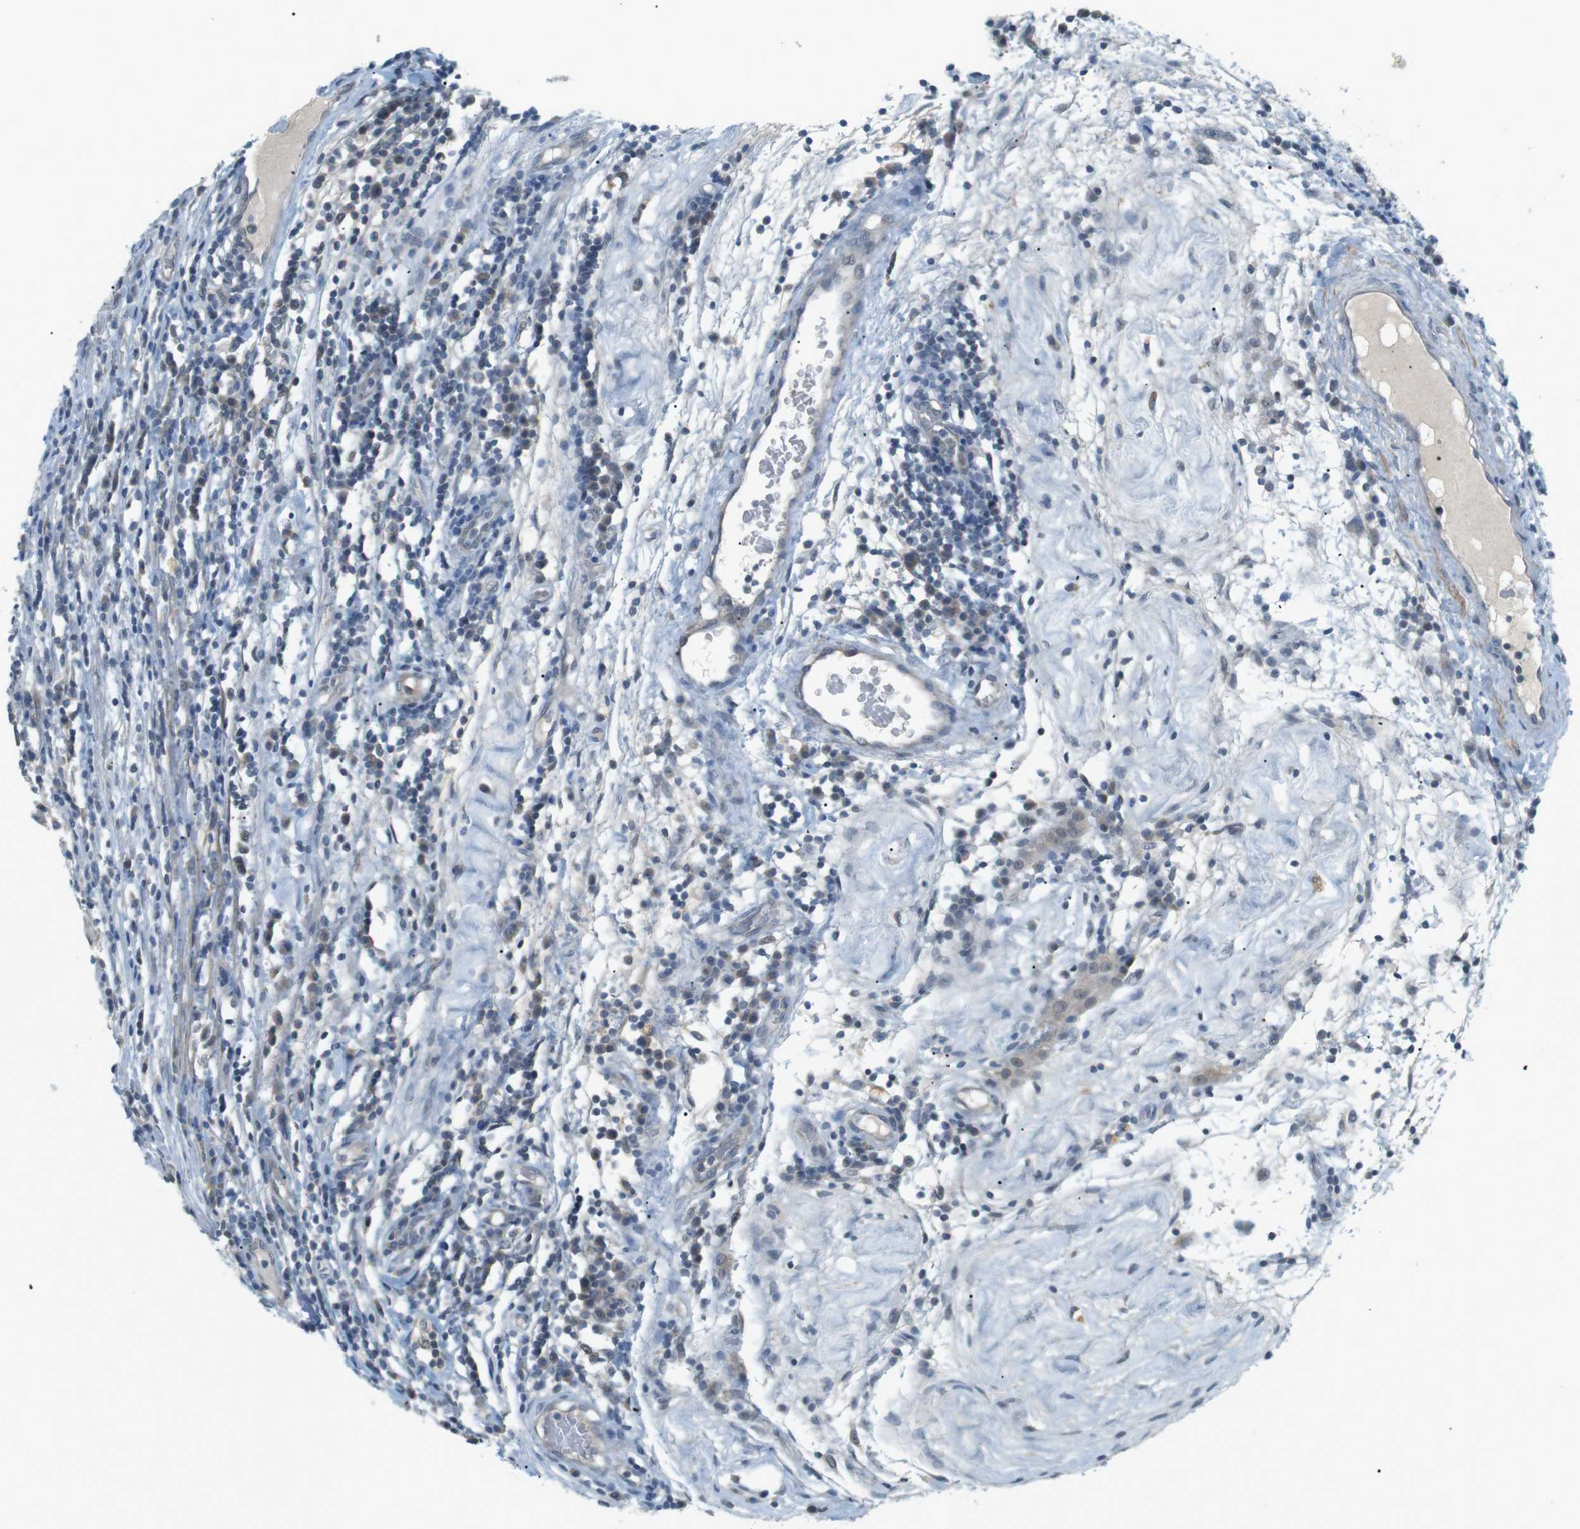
{"staining": {"intensity": "negative", "quantity": "none", "location": "none"}, "tissue": "testis cancer", "cell_type": "Tumor cells", "image_type": "cancer", "snomed": [{"axis": "morphology", "description": "Seminoma, NOS"}, {"axis": "topography", "description": "Testis"}], "caption": "There is no significant expression in tumor cells of testis seminoma.", "gene": "RTN3", "patient": {"sex": "male", "age": 43}}